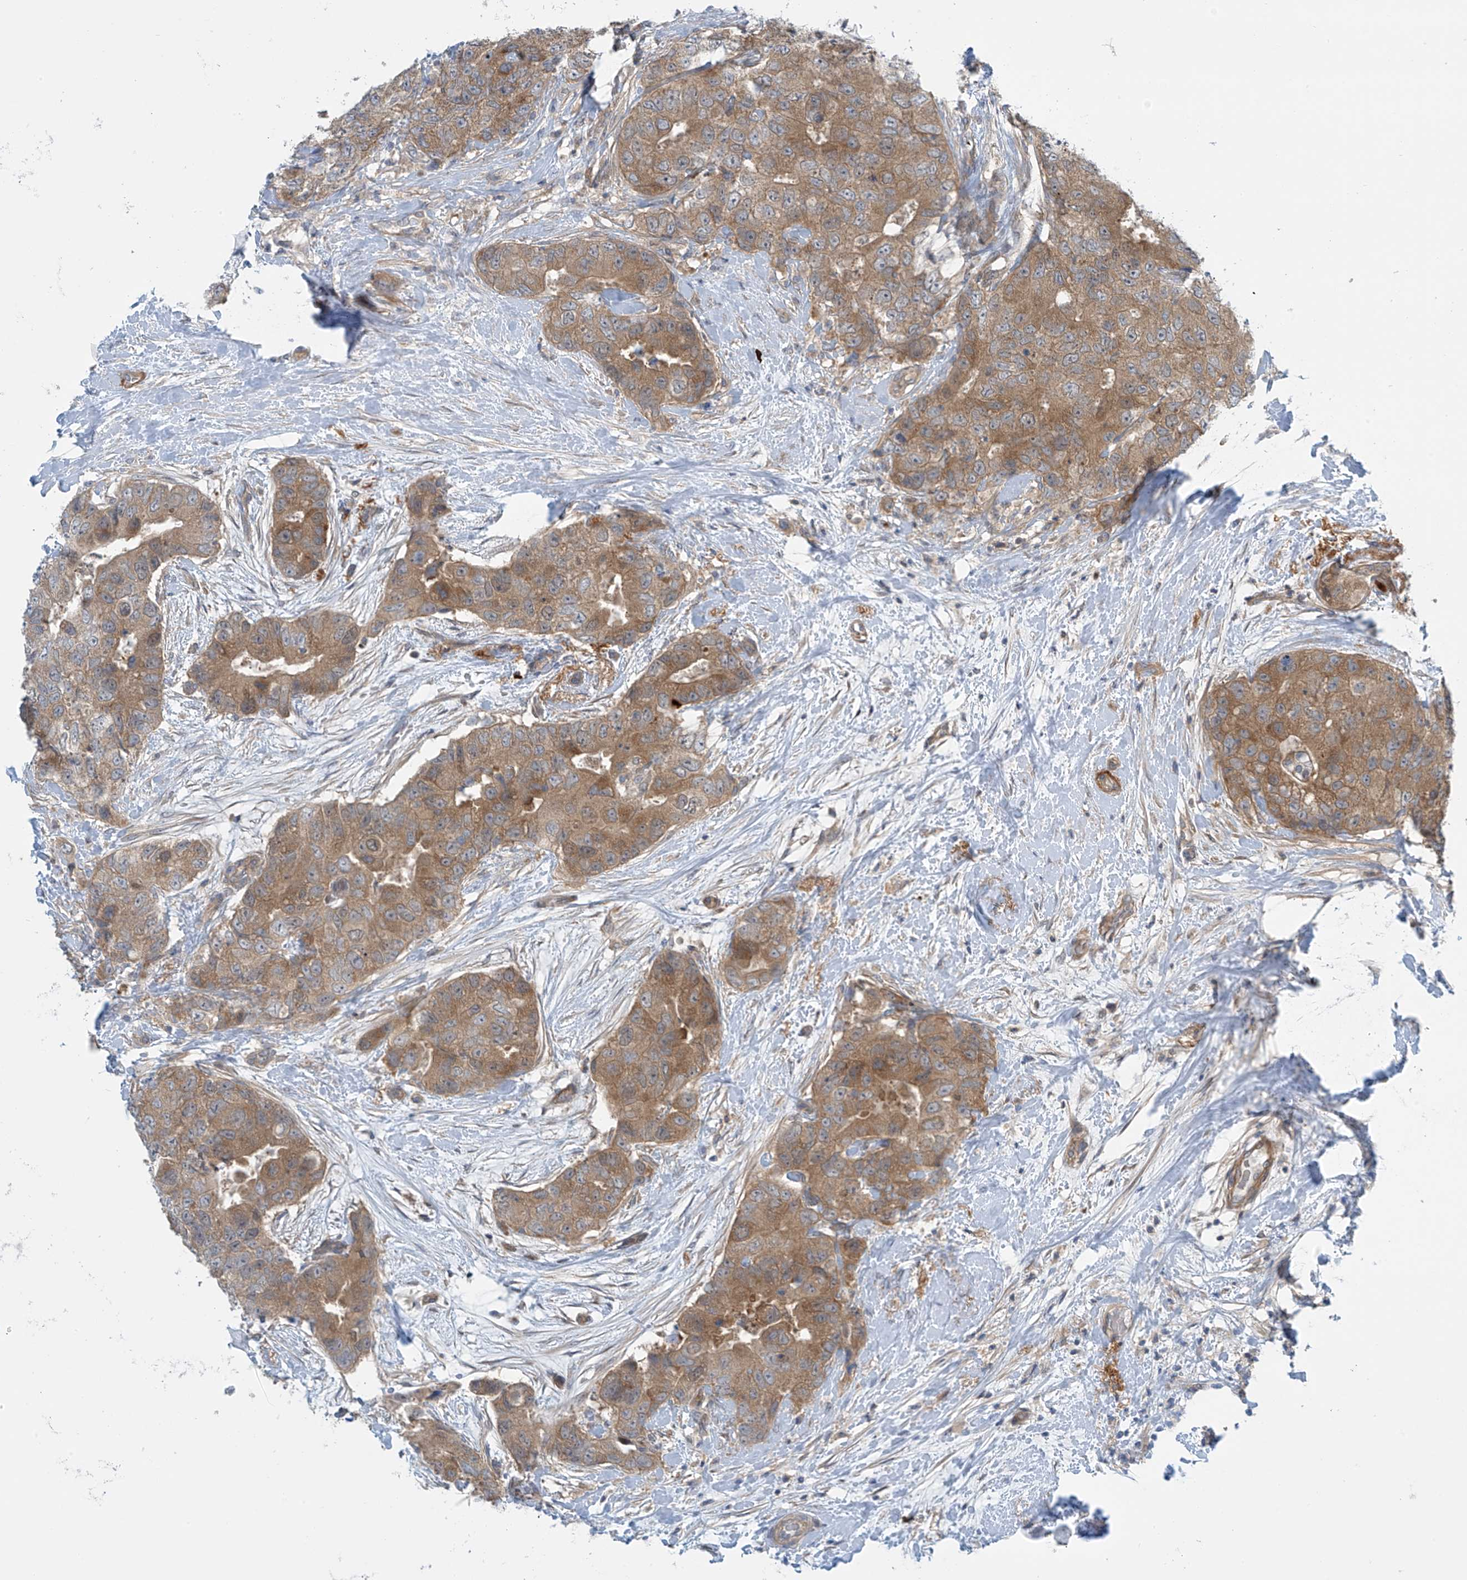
{"staining": {"intensity": "moderate", "quantity": ">75%", "location": "cytoplasmic/membranous"}, "tissue": "breast cancer", "cell_type": "Tumor cells", "image_type": "cancer", "snomed": [{"axis": "morphology", "description": "Duct carcinoma"}, {"axis": "topography", "description": "Breast"}], "caption": "Immunohistochemical staining of breast cancer (infiltrating ductal carcinoma) displays medium levels of moderate cytoplasmic/membranous staining in about >75% of tumor cells. The staining is performed using DAB brown chromogen to label protein expression. The nuclei are counter-stained blue using hematoxylin.", "gene": "FSD1L", "patient": {"sex": "female", "age": 62}}